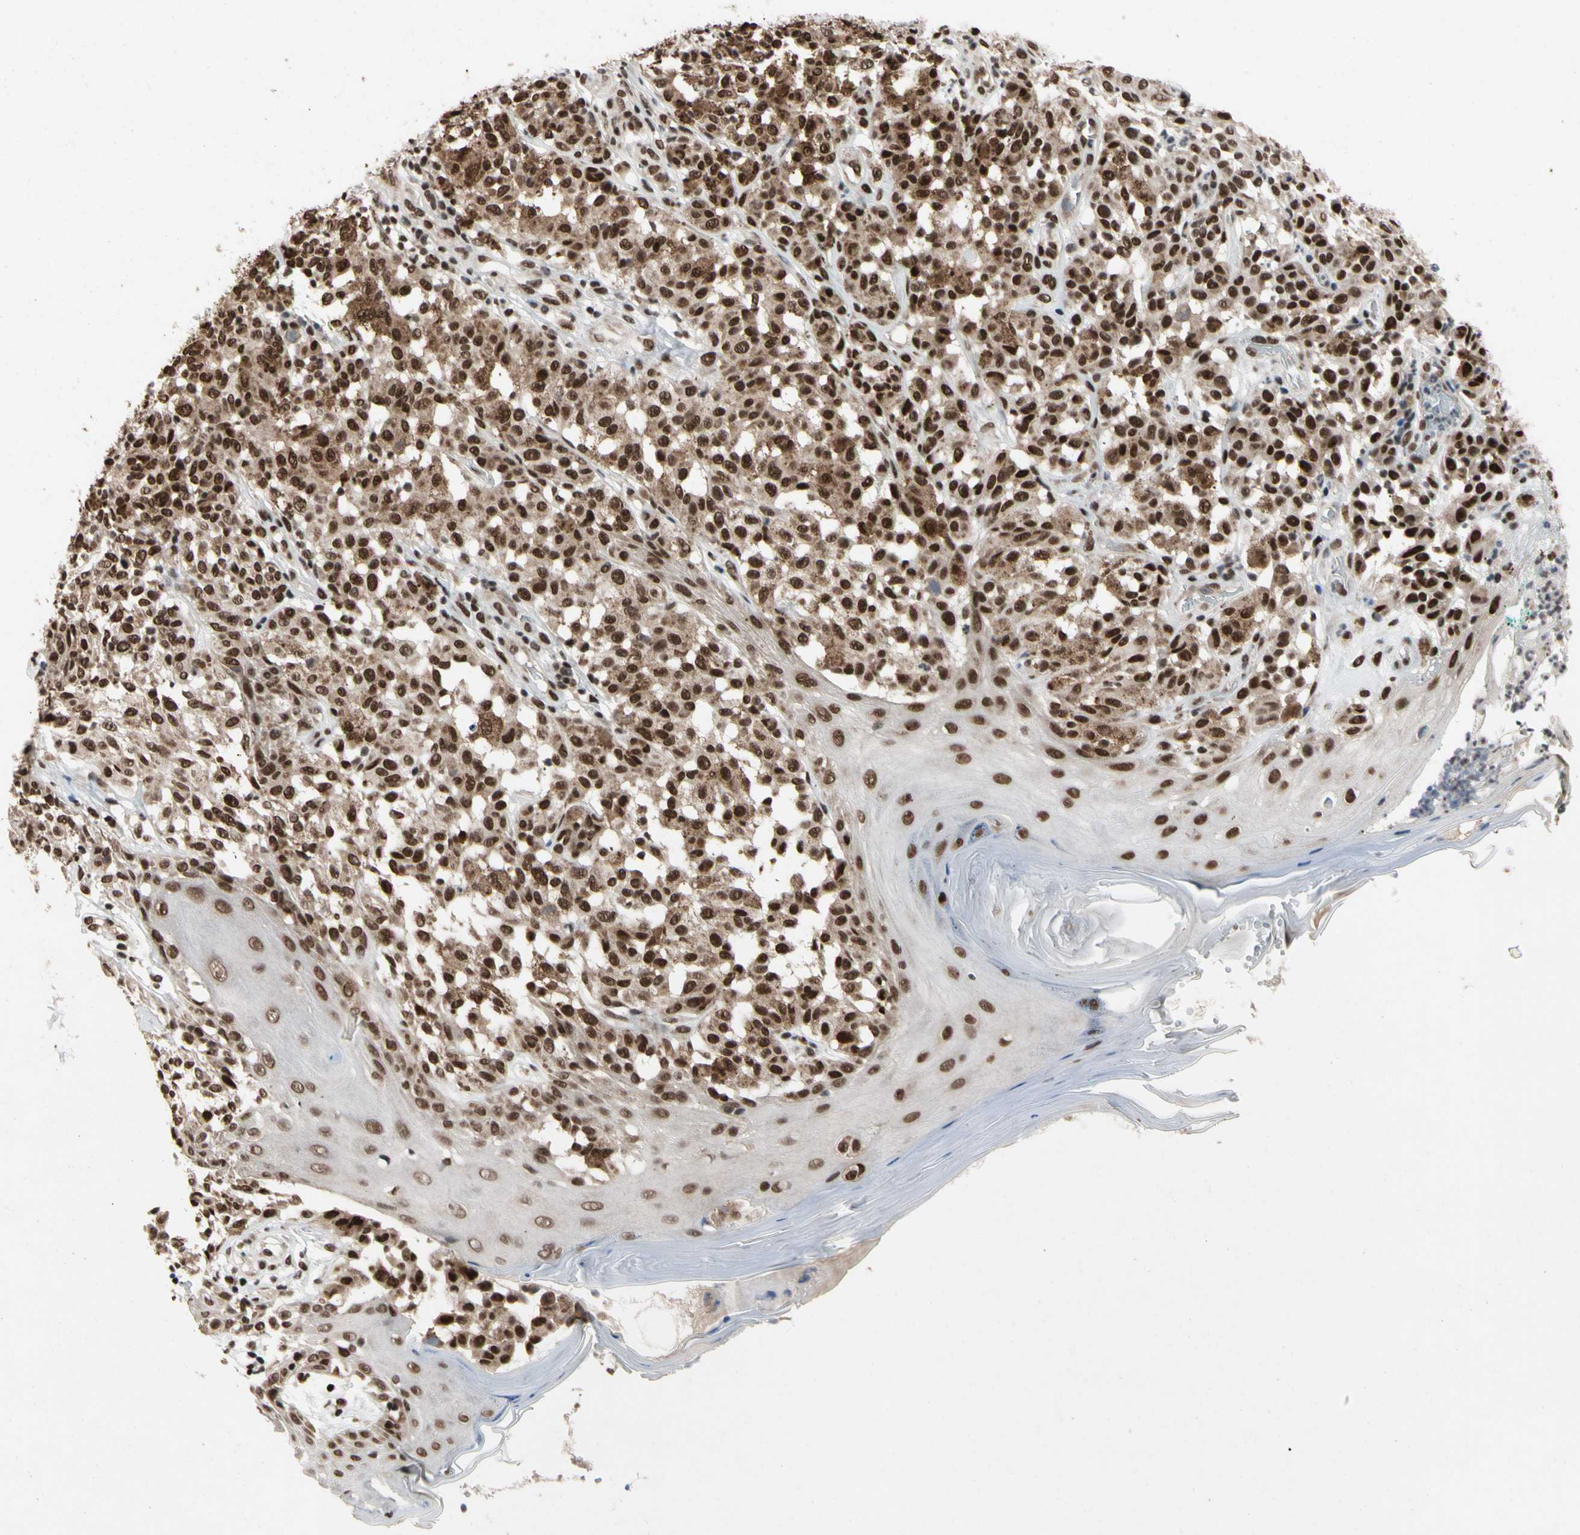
{"staining": {"intensity": "strong", "quantity": ">75%", "location": "cytoplasmic/membranous,nuclear"}, "tissue": "melanoma", "cell_type": "Tumor cells", "image_type": "cancer", "snomed": [{"axis": "morphology", "description": "Malignant melanoma, NOS"}, {"axis": "topography", "description": "Skin"}], "caption": "An image of melanoma stained for a protein exhibits strong cytoplasmic/membranous and nuclear brown staining in tumor cells.", "gene": "FAM98B", "patient": {"sex": "female", "age": 46}}